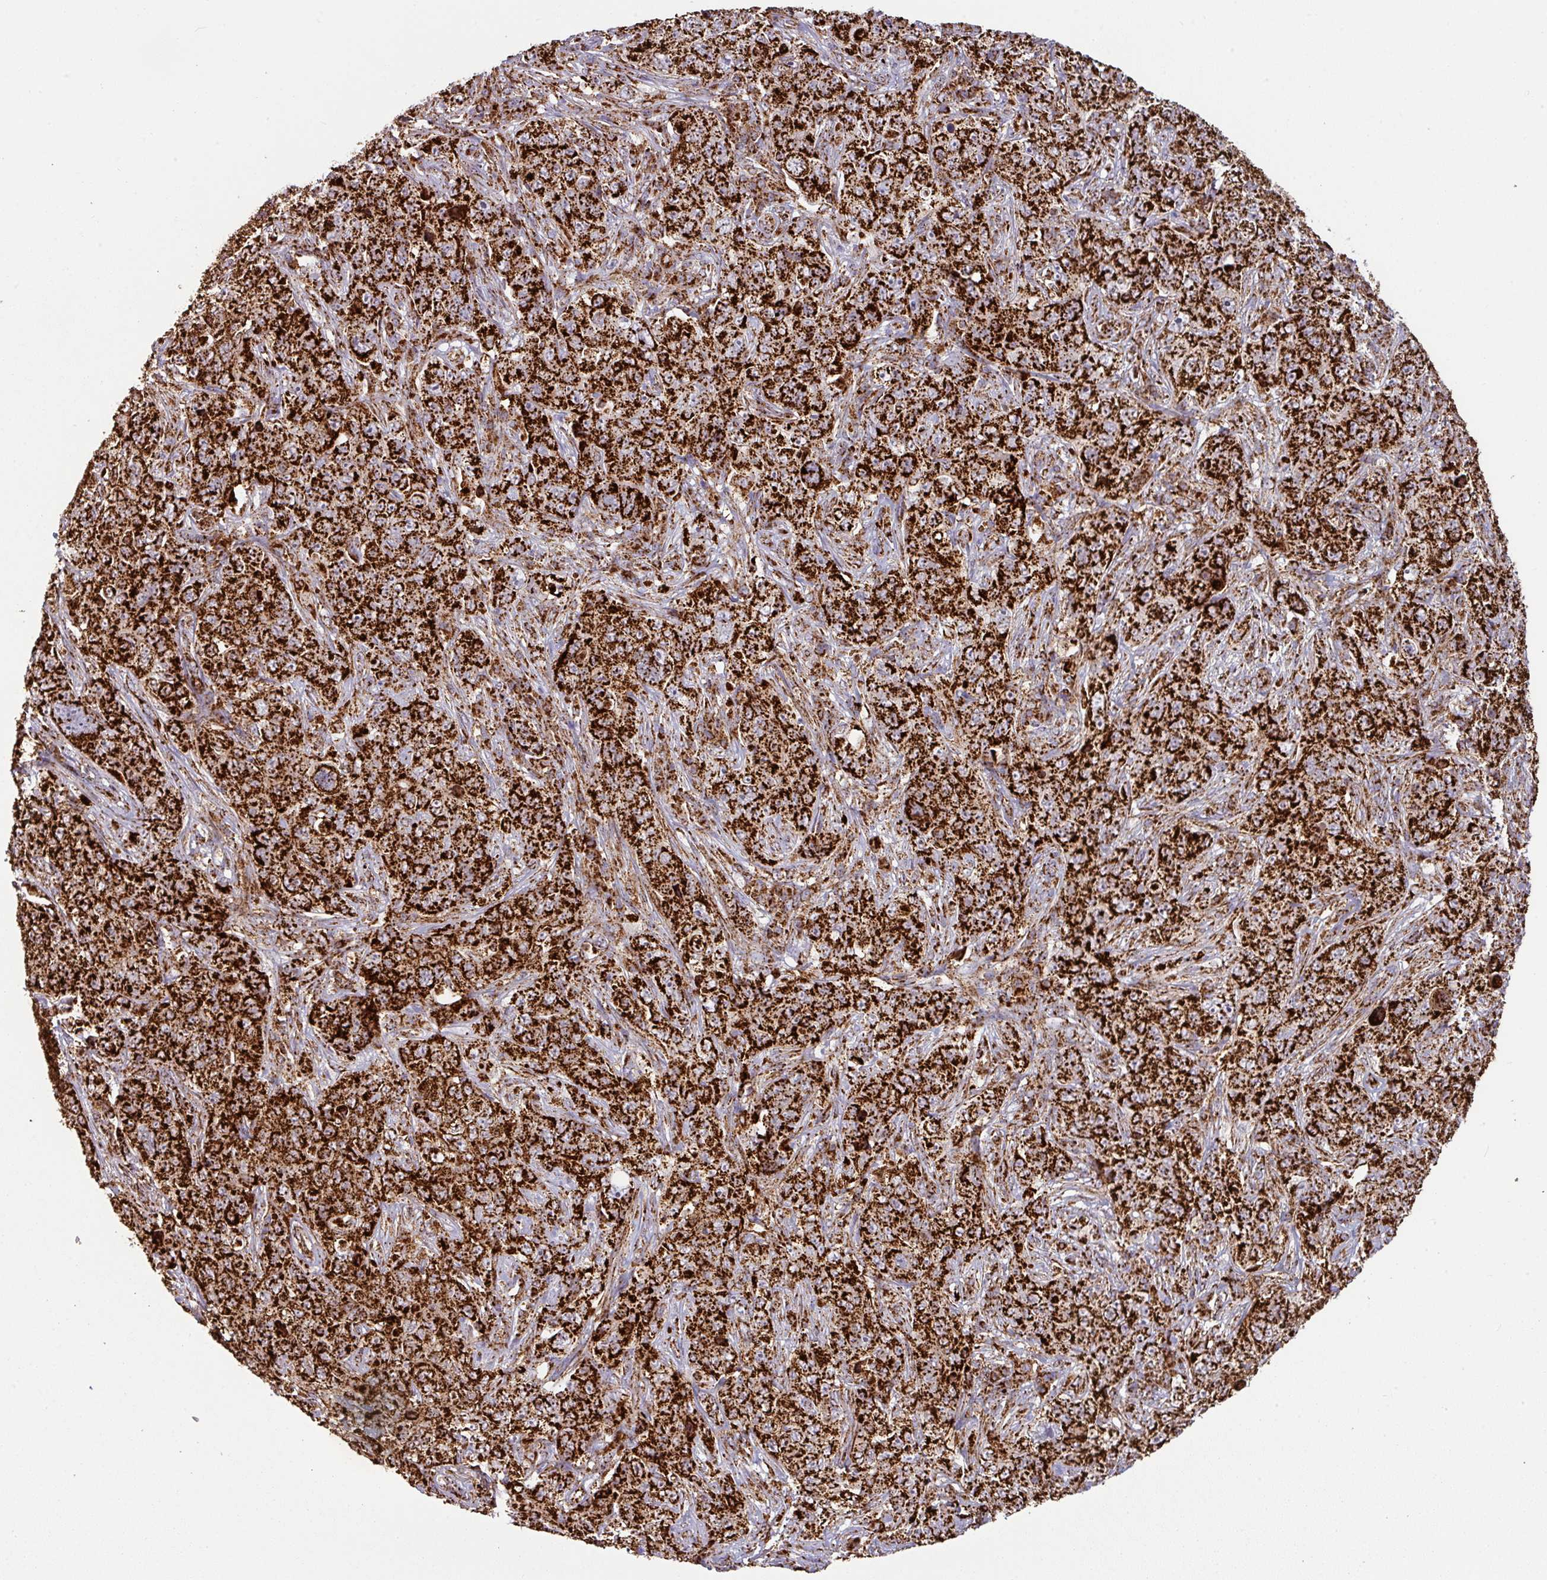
{"staining": {"intensity": "strong", "quantity": ">75%", "location": "cytoplasmic/membranous"}, "tissue": "pancreatic cancer", "cell_type": "Tumor cells", "image_type": "cancer", "snomed": [{"axis": "morphology", "description": "Adenocarcinoma, NOS"}, {"axis": "topography", "description": "Pancreas"}], "caption": "There is high levels of strong cytoplasmic/membranous positivity in tumor cells of pancreatic adenocarcinoma, as demonstrated by immunohistochemical staining (brown color).", "gene": "TRAP1", "patient": {"sex": "male", "age": 68}}